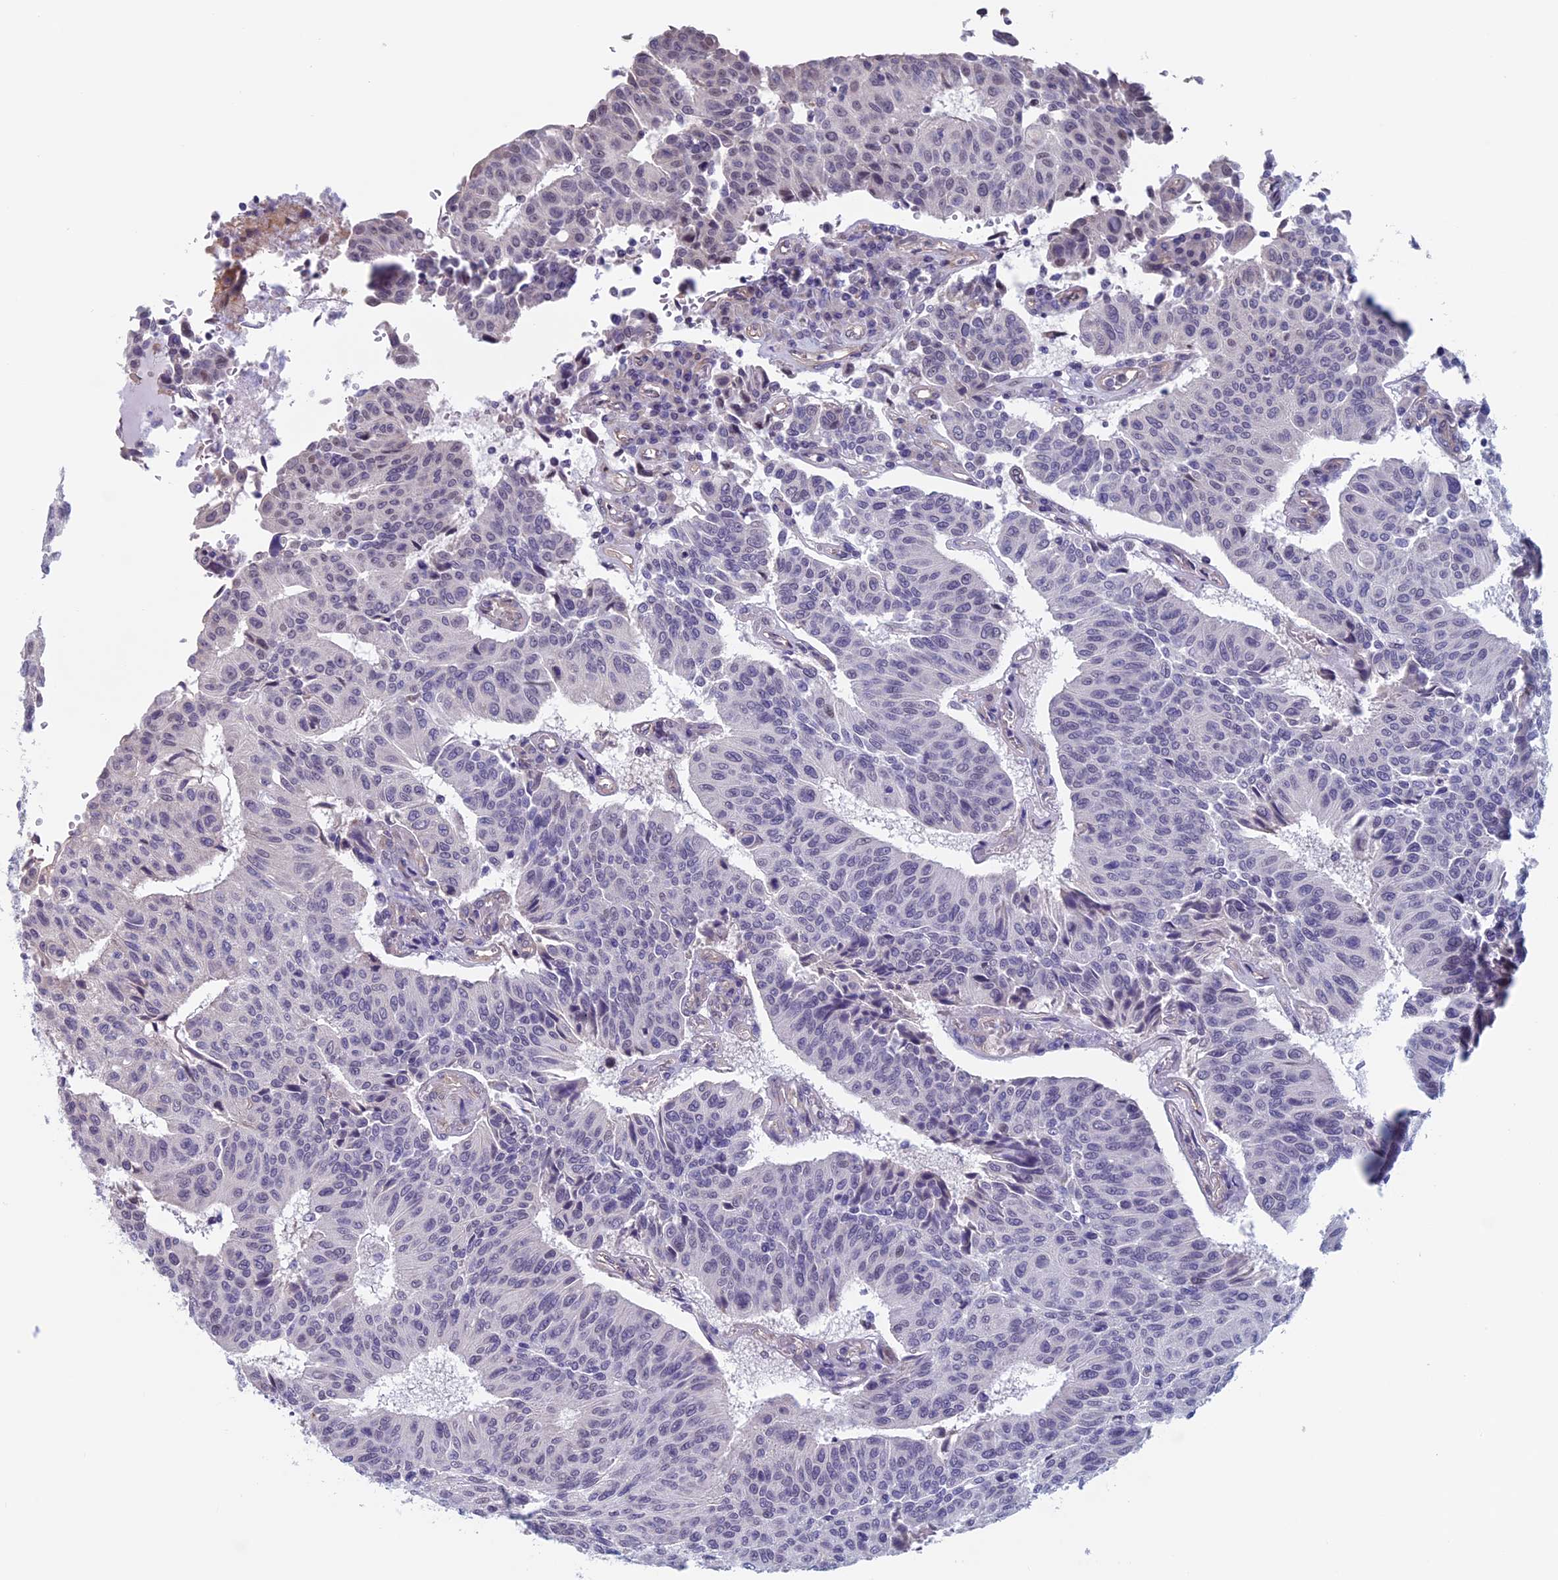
{"staining": {"intensity": "negative", "quantity": "none", "location": "none"}, "tissue": "urothelial cancer", "cell_type": "Tumor cells", "image_type": "cancer", "snomed": [{"axis": "morphology", "description": "Urothelial carcinoma, High grade"}, {"axis": "topography", "description": "Urinary bladder"}], "caption": "DAB immunohistochemical staining of human high-grade urothelial carcinoma demonstrates no significant expression in tumor cells.", "gene": "SLC1A6", "patient": {"sex": "male", "age": 66}}